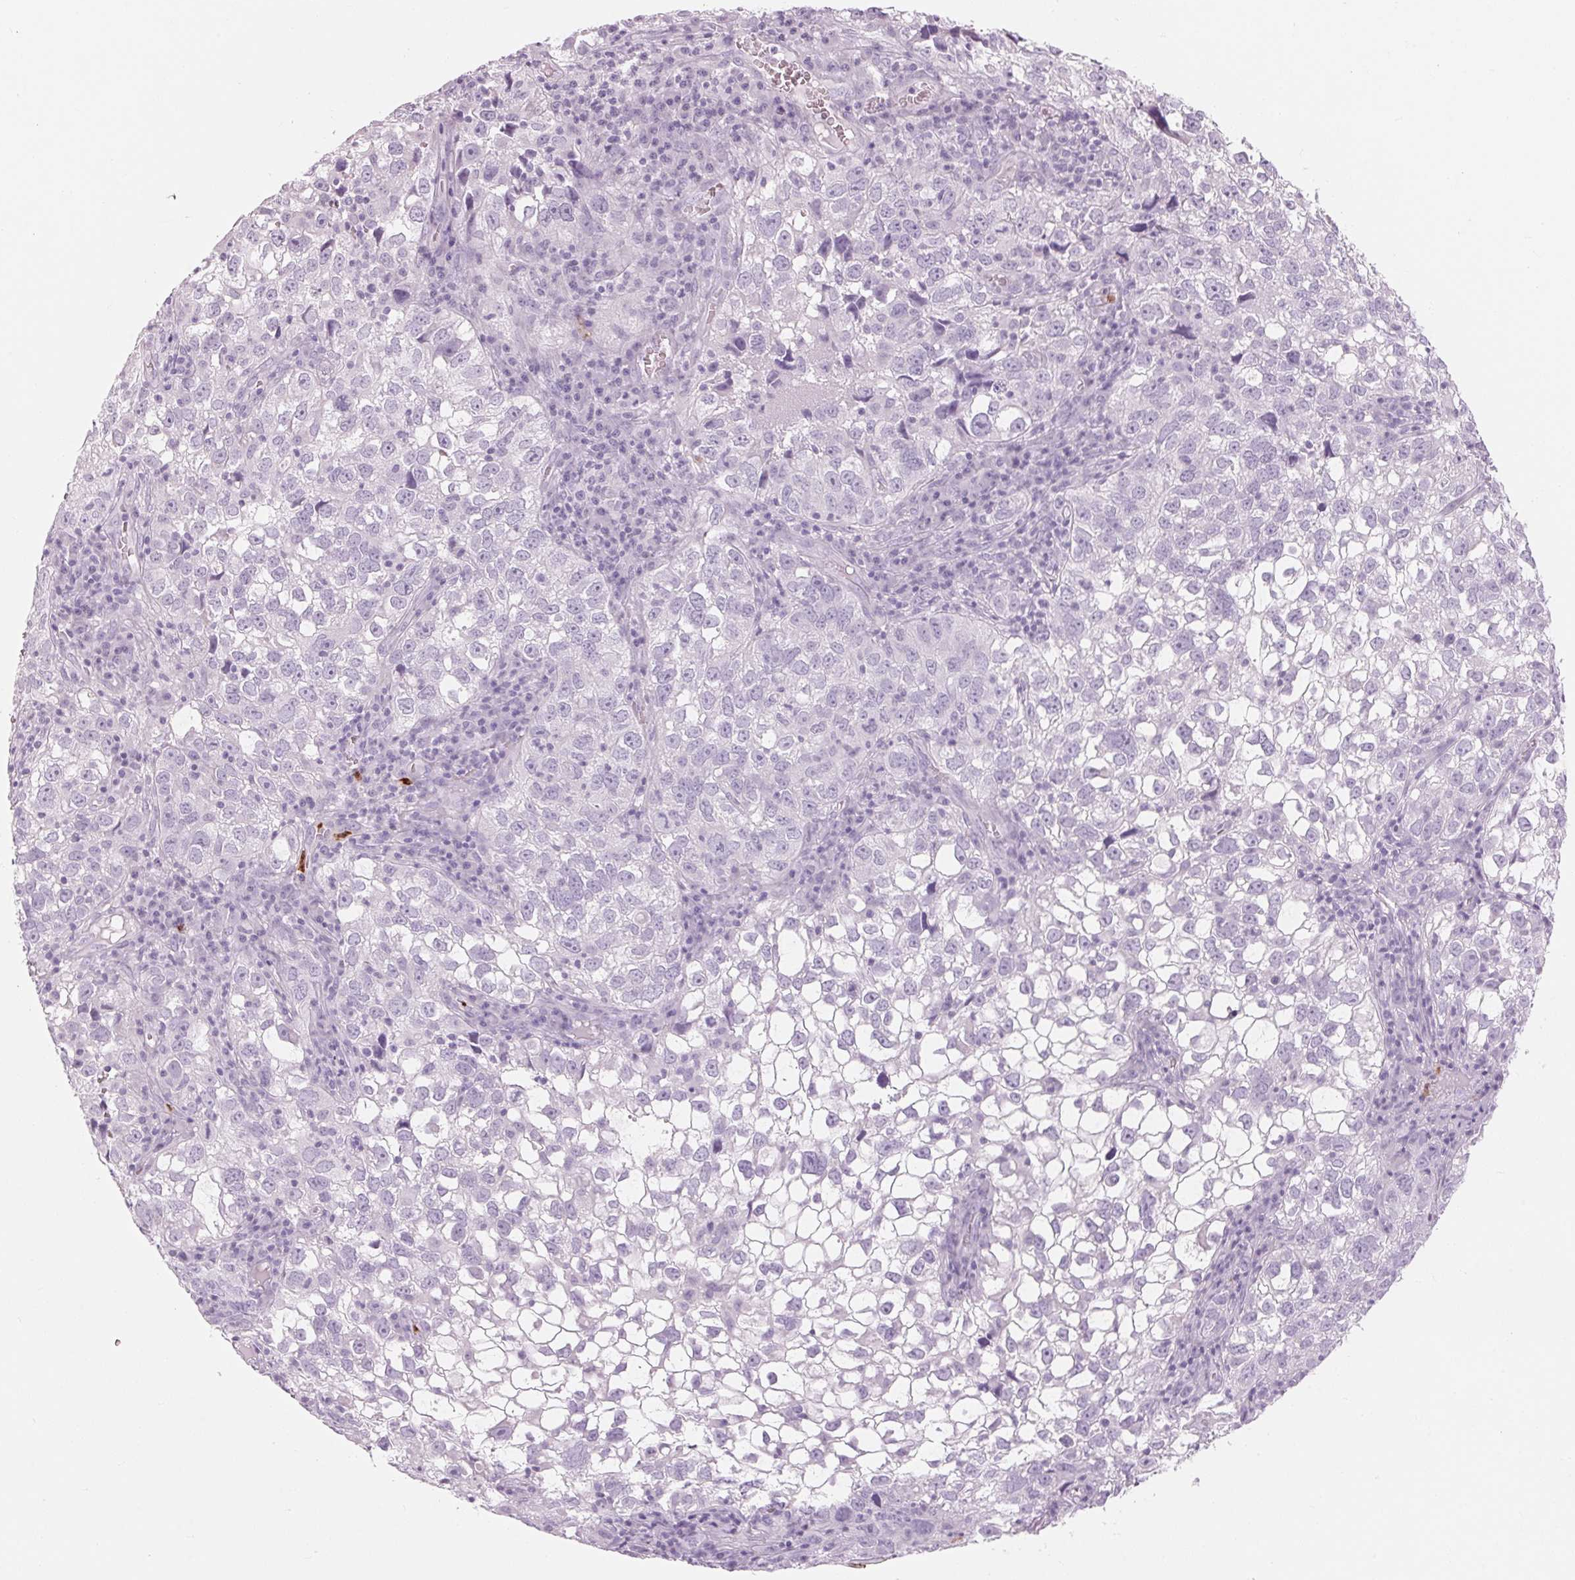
{"staining": {"intensity": "negative", "quantity": "none", "location": "none"}, "tissue": "cervical cancer", "cell_type": "Tumor cells", "image_type": "cancer", "snomed": [{"axis": "morphology", "description": "Squamous cell carcinoma, NOS"}, {"axis": "topography", "description": "Cervix"}], "caption": "This is an IHC image of human squamous cell carcinoma (cervical). There is no positivity in tumor cells.", "gene": "KLK7", "patient": {"sex": "female", "age": 55}}